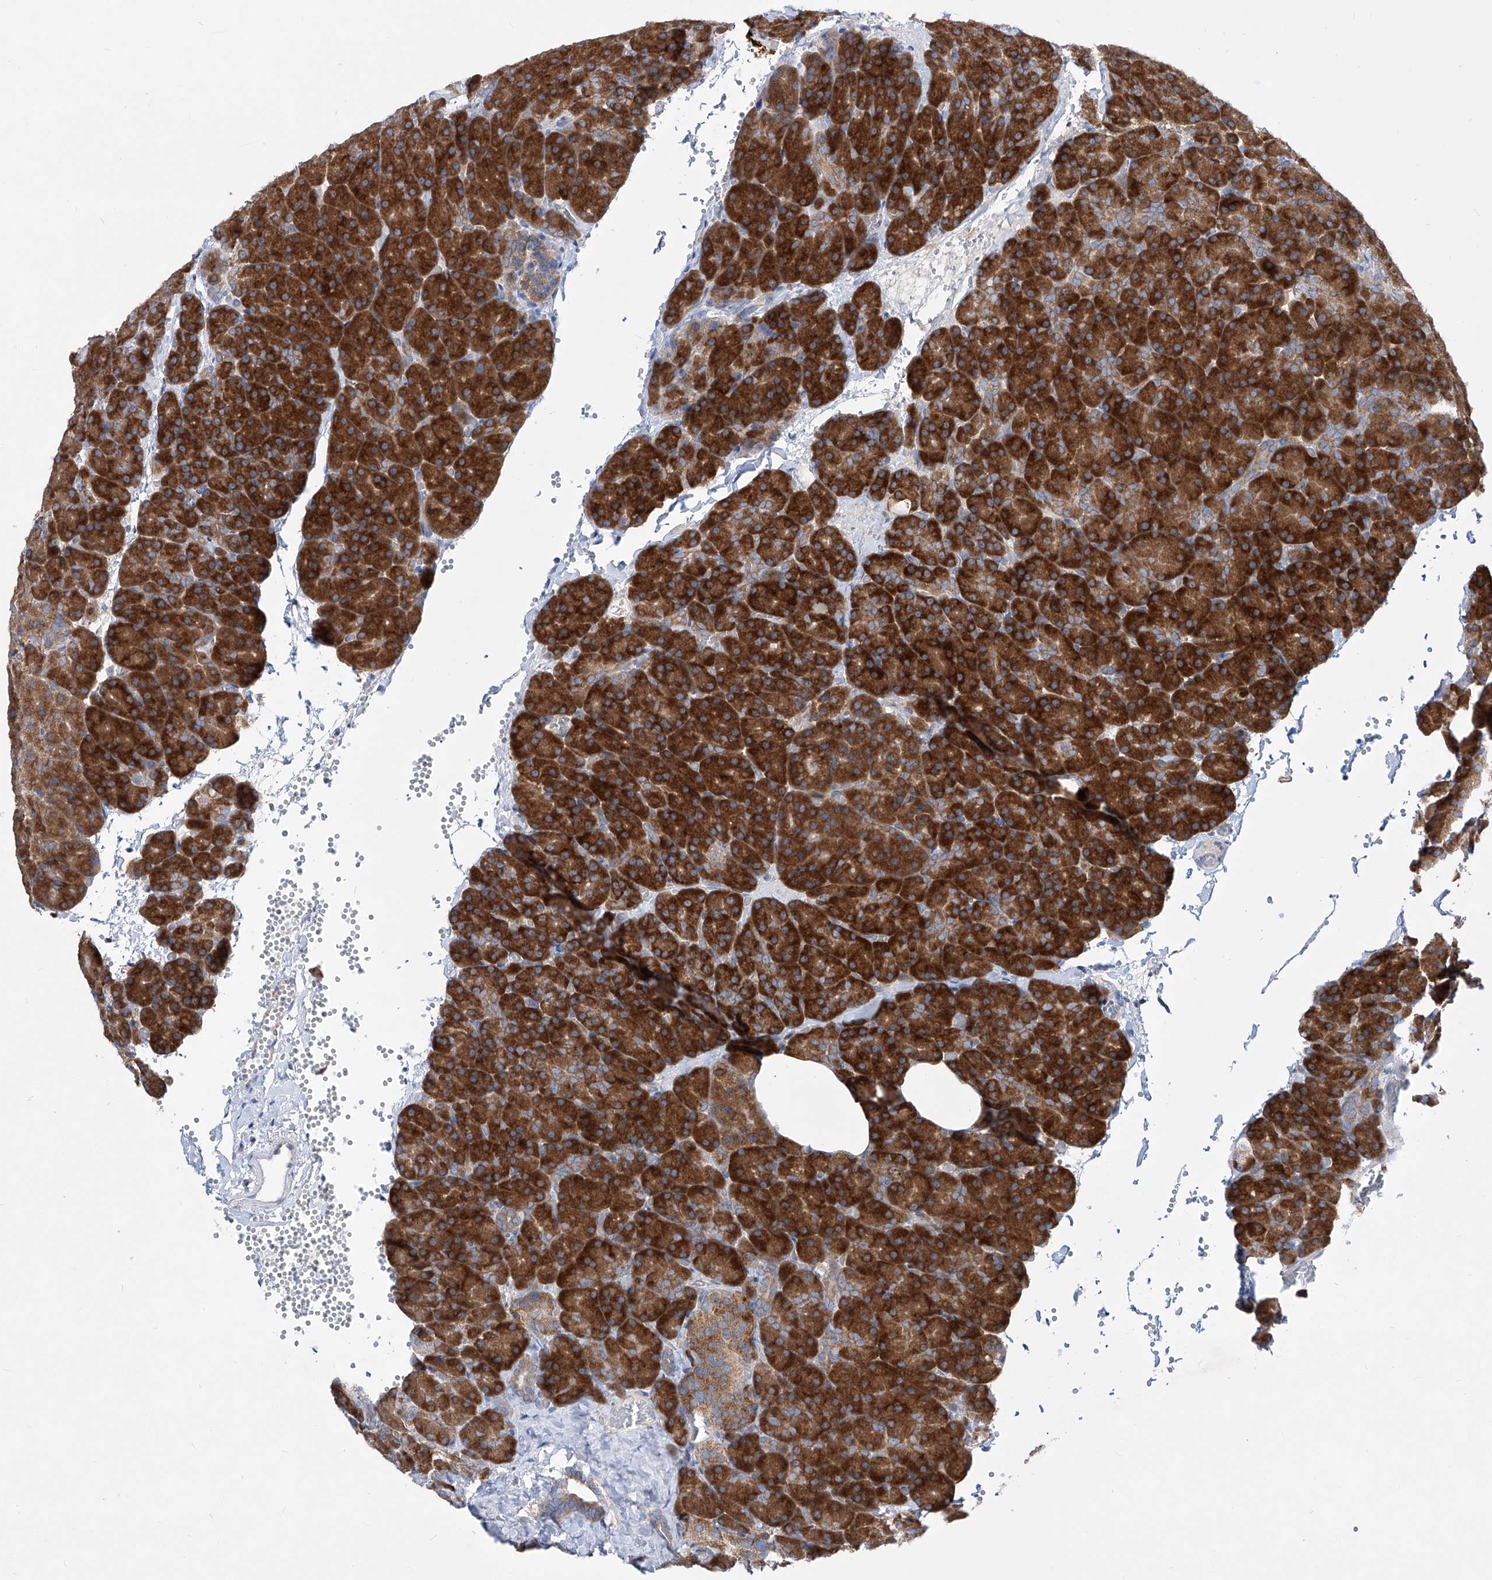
{"staining": {"intensity": "strong", "quantity": ">75%", "location": "cytoplasmic/membranous"}, "tissue": "pancreas", "cell_type": "Exocrine glandular cells", "image_type": "normal", "snomed": [{"axis": "morphology", "description": "Normal tissue, NOS"}, {"axis": "morphology", "description": "Carcinoid, malignant, NOS"}, {"axis": "topography", "description": "Pancreas"}], "caption": "Immunohistochemistry (DAB (3,3'-diaminobenzidine)) staining of benign pancreas shows strong cytoplasmic/membranous protein positivity in about >75% of exocrine glandular cells.", "gene": "UFL1", "patient": {"sex": "female", "age": 35}}